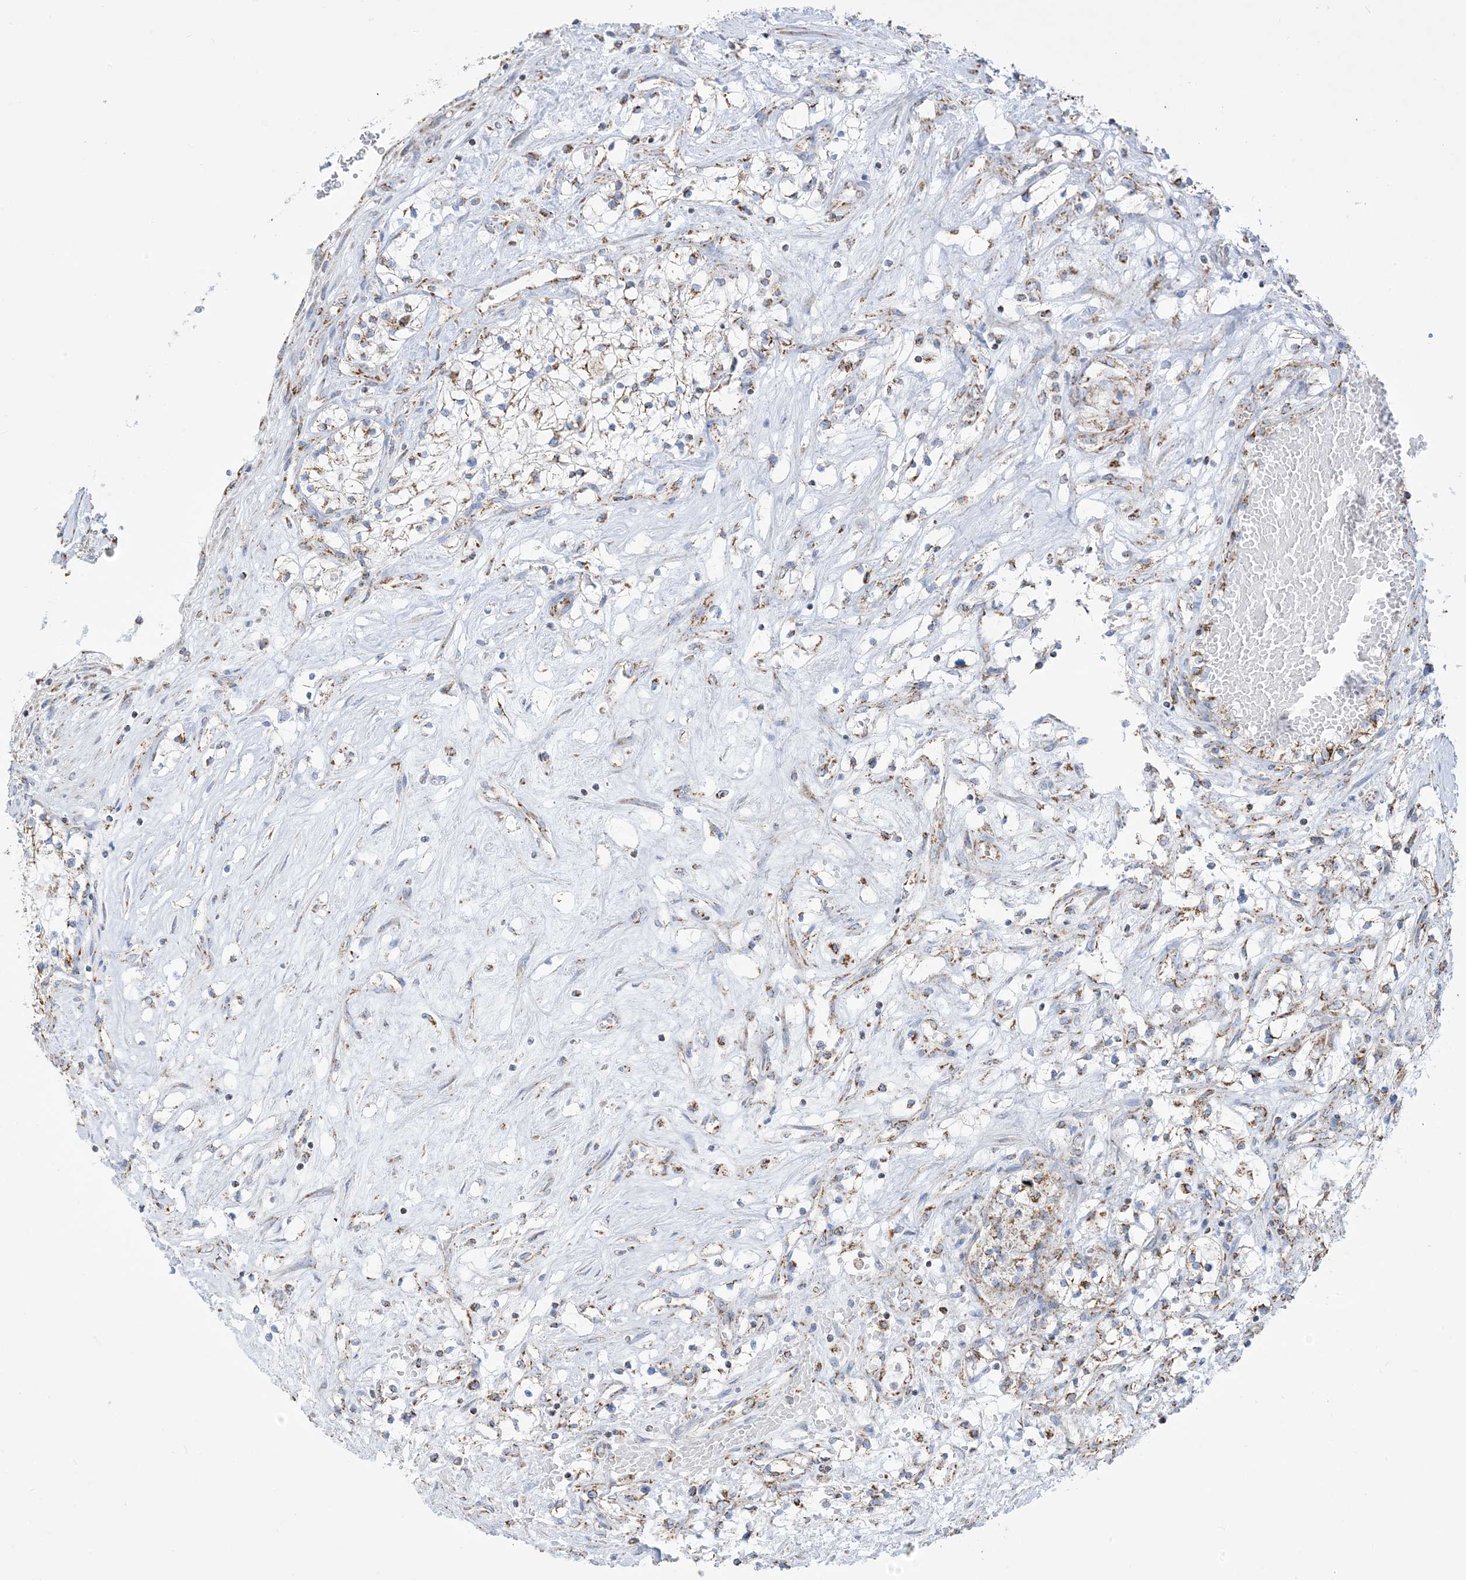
{"staining": {"intensity": "weak", "quantity": "25%-75%", "location": "cytoplasmic/membranous"}, "tissue": "renal cancer", "cell_type": "Tumor cells", "image_type": "cancer", "snomed": [{"axis": "morphology", "description": "Normal tissue, NOS"}, {"axis": "morphology", "description": "Adenocarcinoma, NOS"}, {"axis": "topography", "description": "Kidney"}], "caption": "Tumor cells reveal weak cytoplasmic/membranous expression in approximately 25%-75% of cells in adenocarcinoma (renal). (DAB IHC with brightfield microscopy, high magnification).", "gene": "SAMM50", "patient": {"sex": "male", "age": 68}}